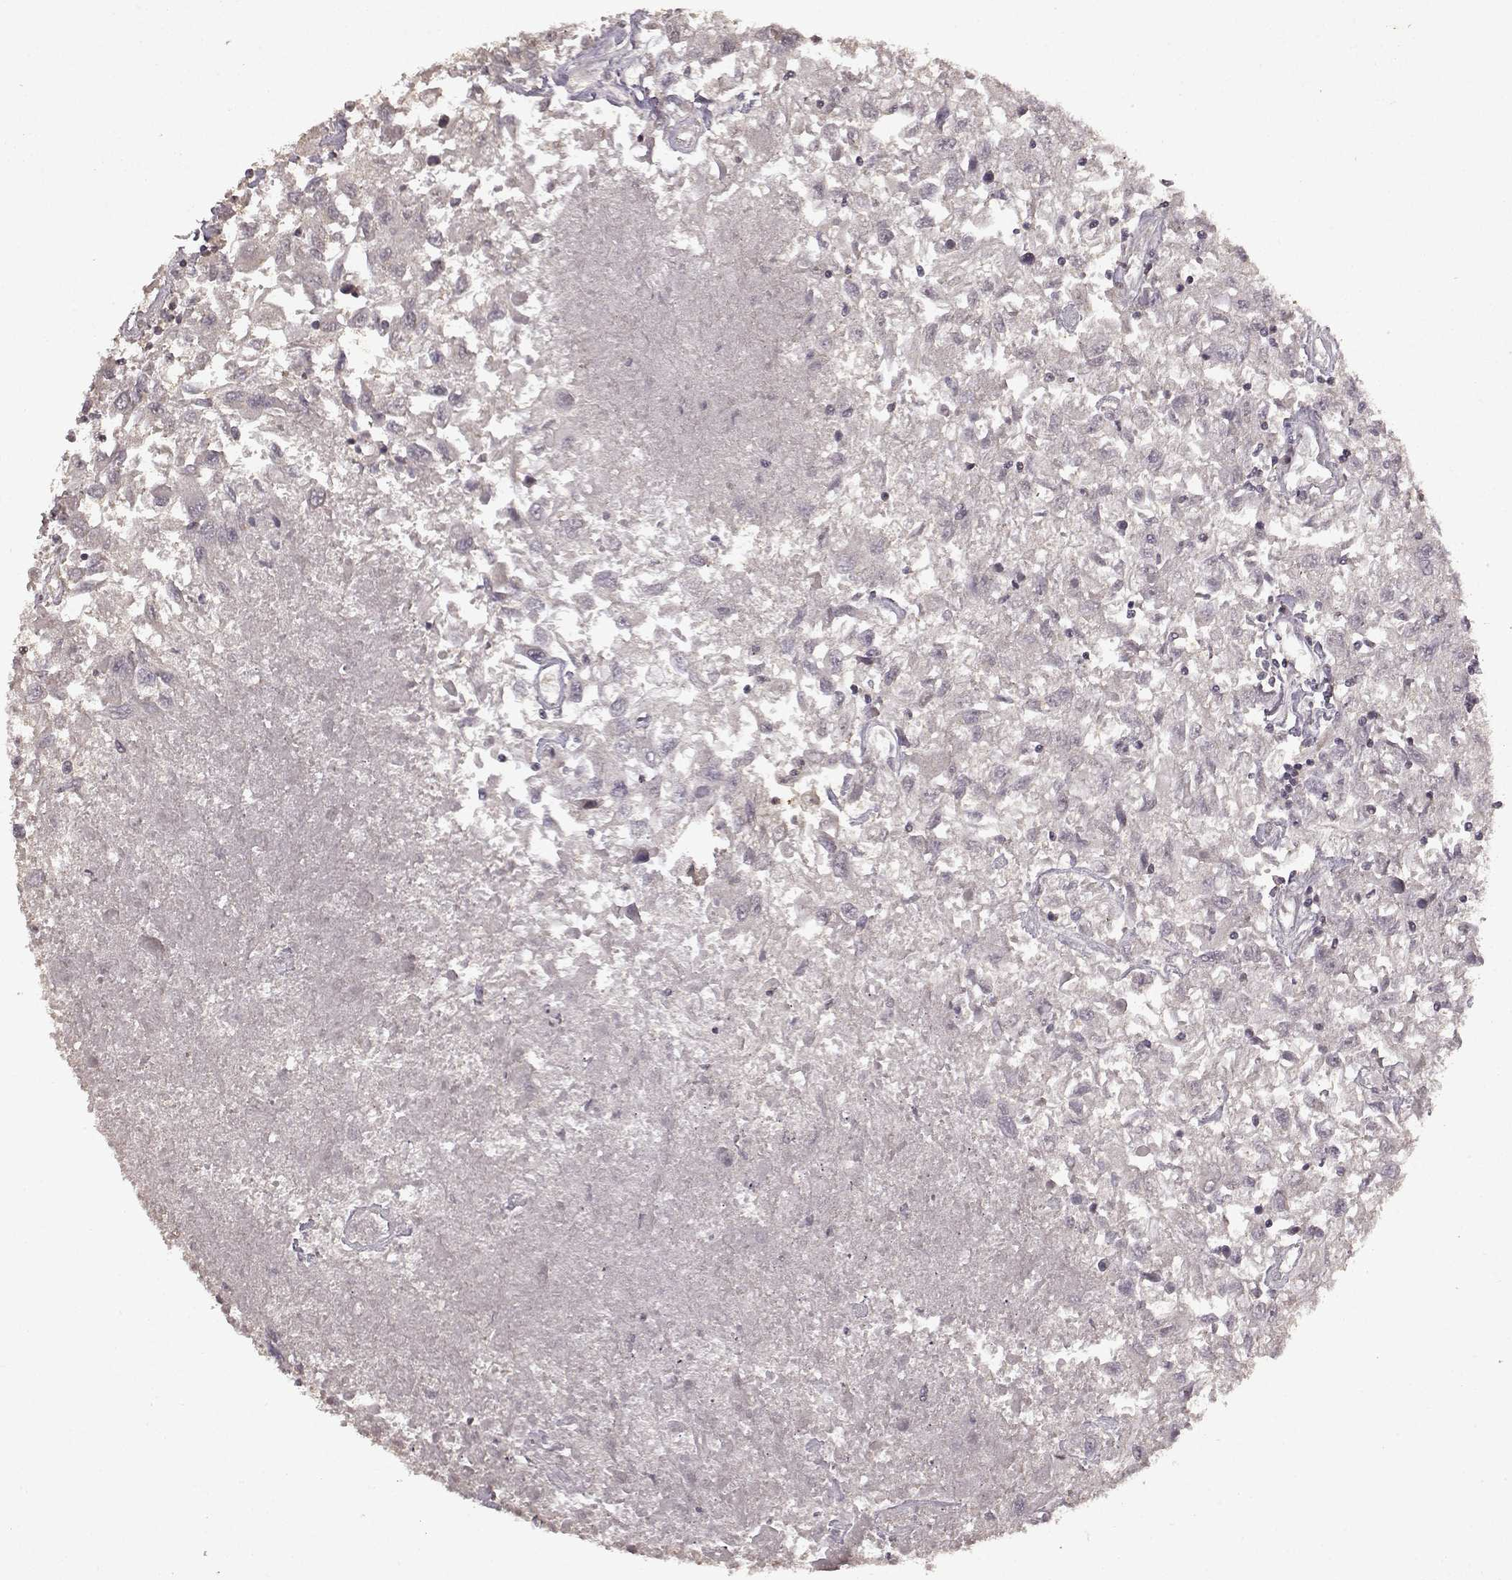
{"staining": {"intensity": "negative", "quantity": "none", "location": "none"}, "tissue": "renal cancer", "cell_type": "Tumor cells", "image_type": "cancer", "snomed": [{"axis": "morphology", "description": "Adenocarcinoma, NOS"}, {"axis": "topography", "description": "Kidney"}], "caption": "The immunohistochemistry (IHC) photomicrograph has no significant expression in tumor cells of renal cancer (adenocarcinoma) tissue.", "gene": "LHB", "patient": {"sex": "female", "age": 76}}